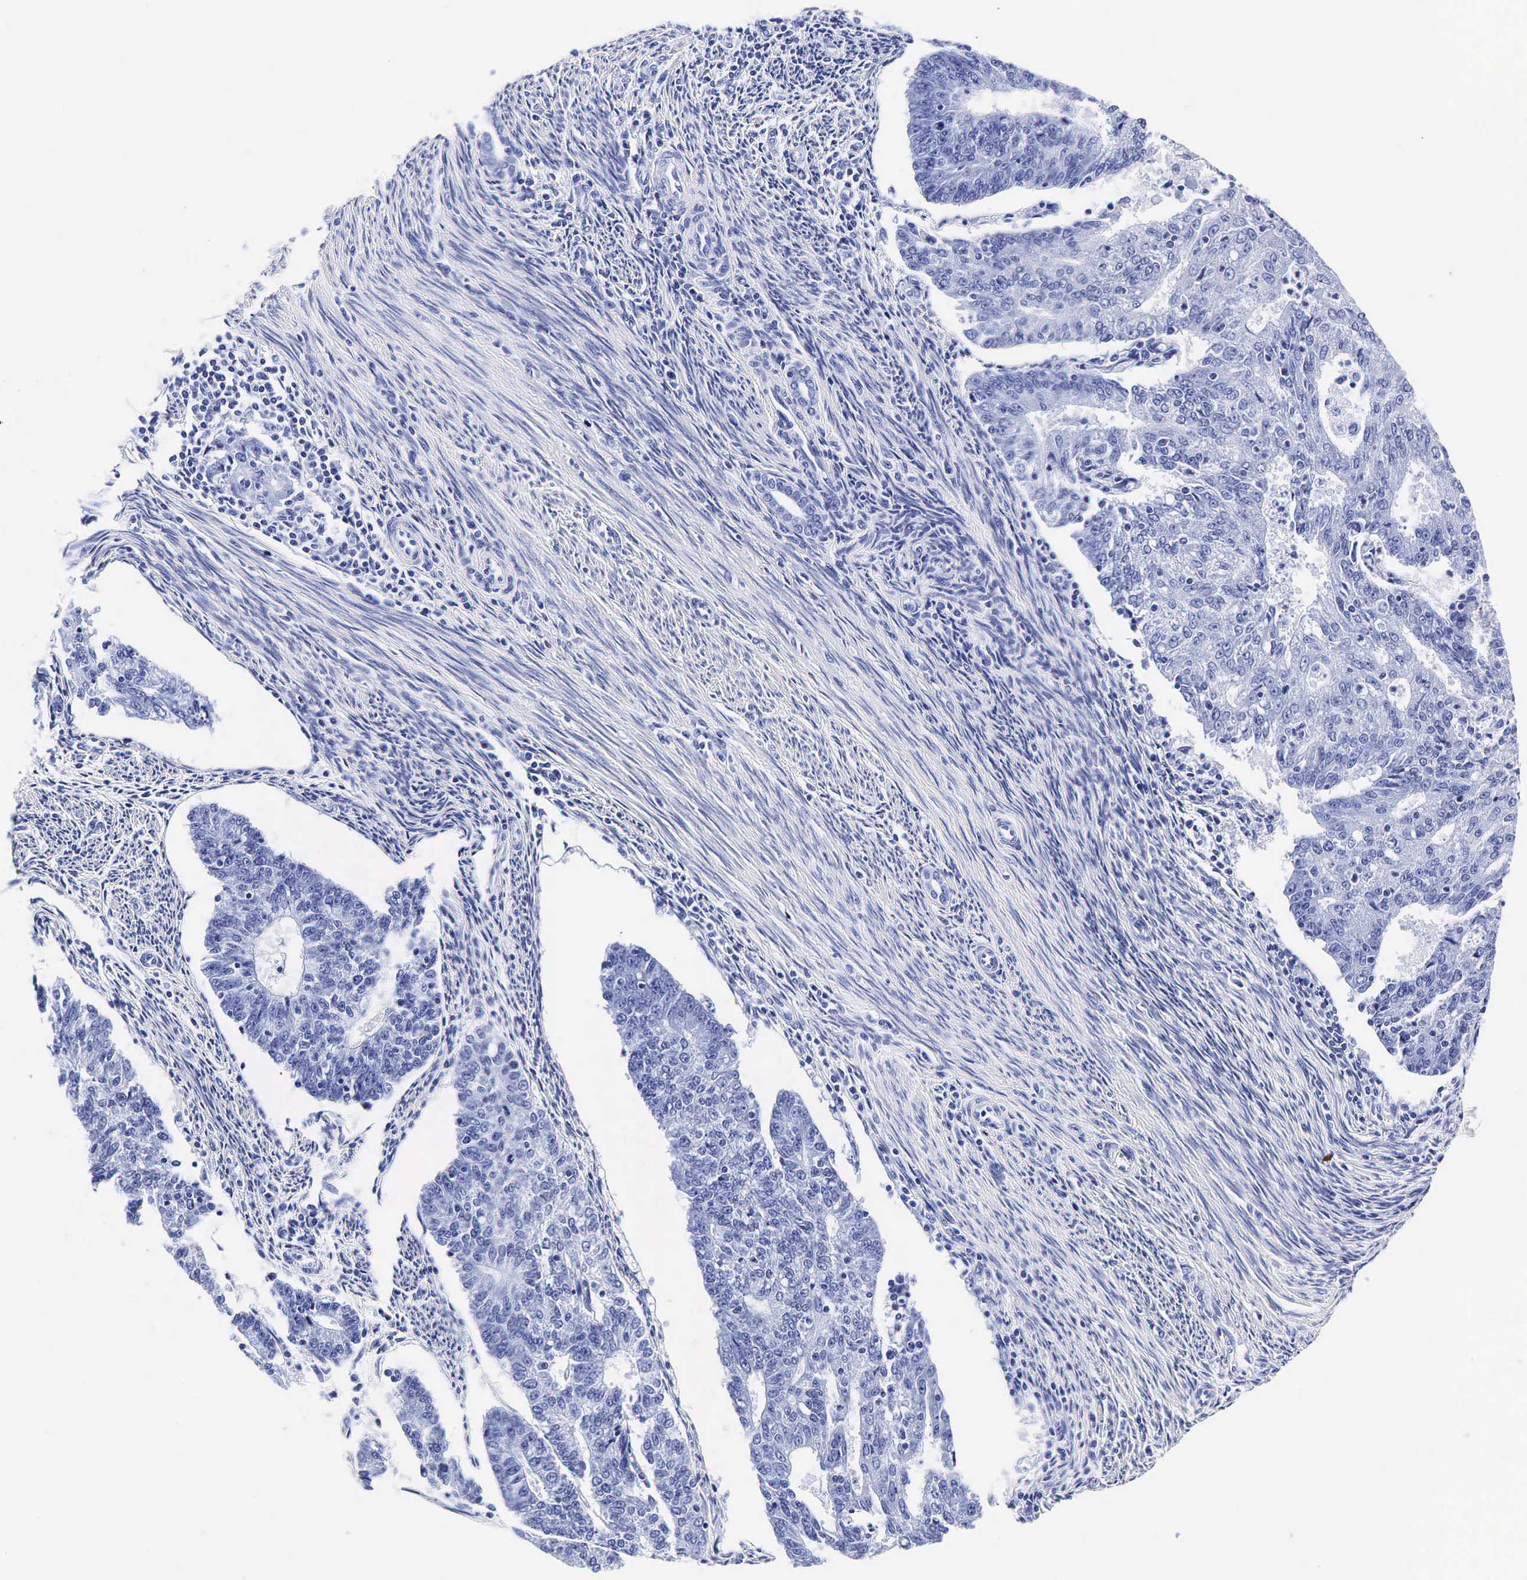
{"staining": {"intensity": "negative", "quantity": "none", "location": "none"}, "tissue": "endometrial cancer", "cell_type": "Tumor cells", "image_type": "cancer", "snomed": [{"axis": "morphology", "description": "Adenocarcinoma, NOS"}, {"axis": "topography", "description": "Endometrium"}], "caption": "Immunohistochemical staining of endometrial adenocarcinoma shows no significant expression in tumor cells.", "gene": "KLK3", "patient": {"sex": "female", "age": 56}}